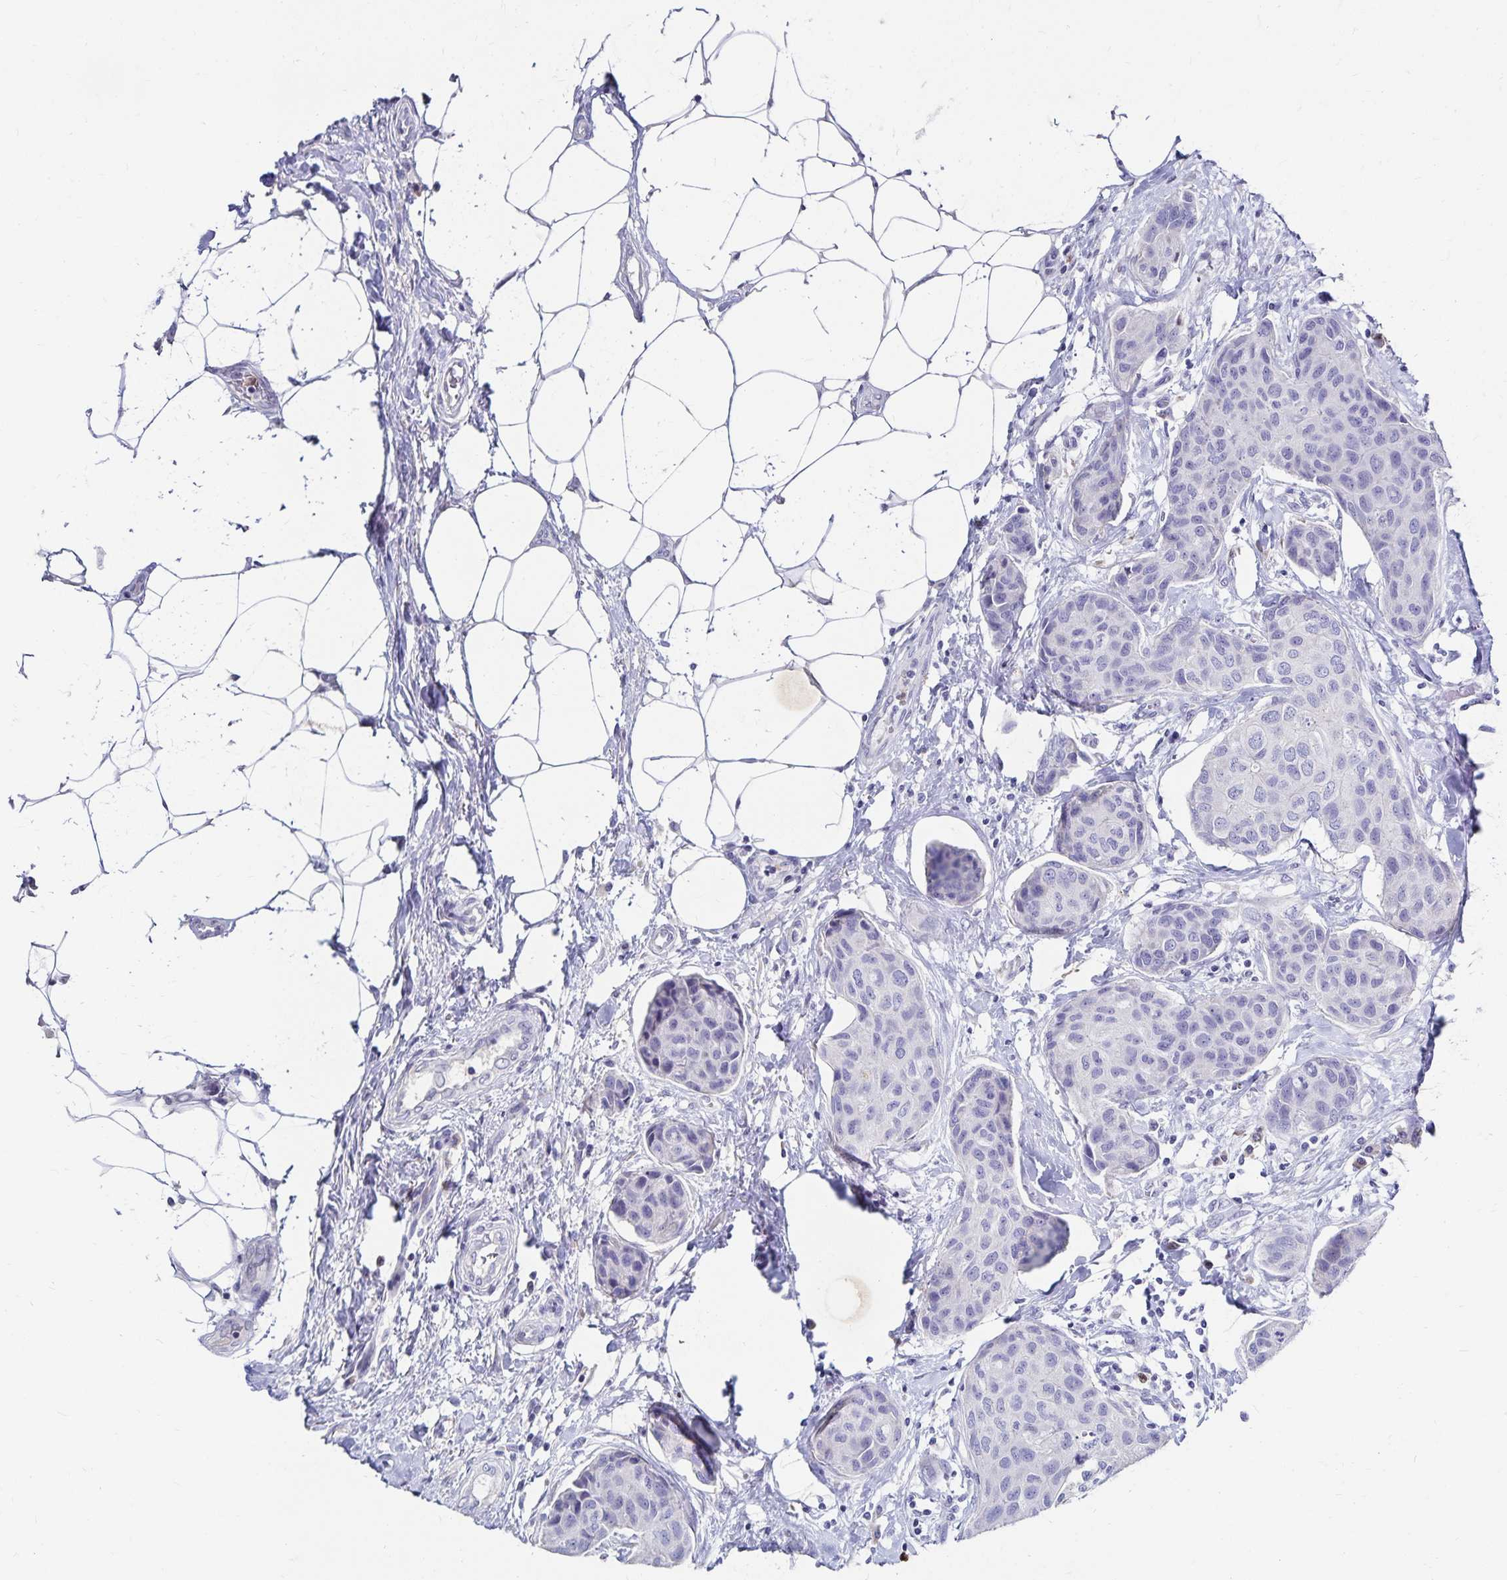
{"staining": {"intensity": "negative", "quantity": "none", "location": "none"}, "tissue": "breast cancer", "cell_type": "Tumor cells", "image_type": "cancer", "snomed": [{"axis": "morphology", "description": "Duct carcinoma"}, {"axis": "topography", "description": "Breast"}], "caption": "This is a photomicrograph of immunohistochemistry (IHC) staining of breast cancer, which shows no positivity in tumor cells.", "gene": "PAX5", "patient": {"sex": "female", "age": 80}}